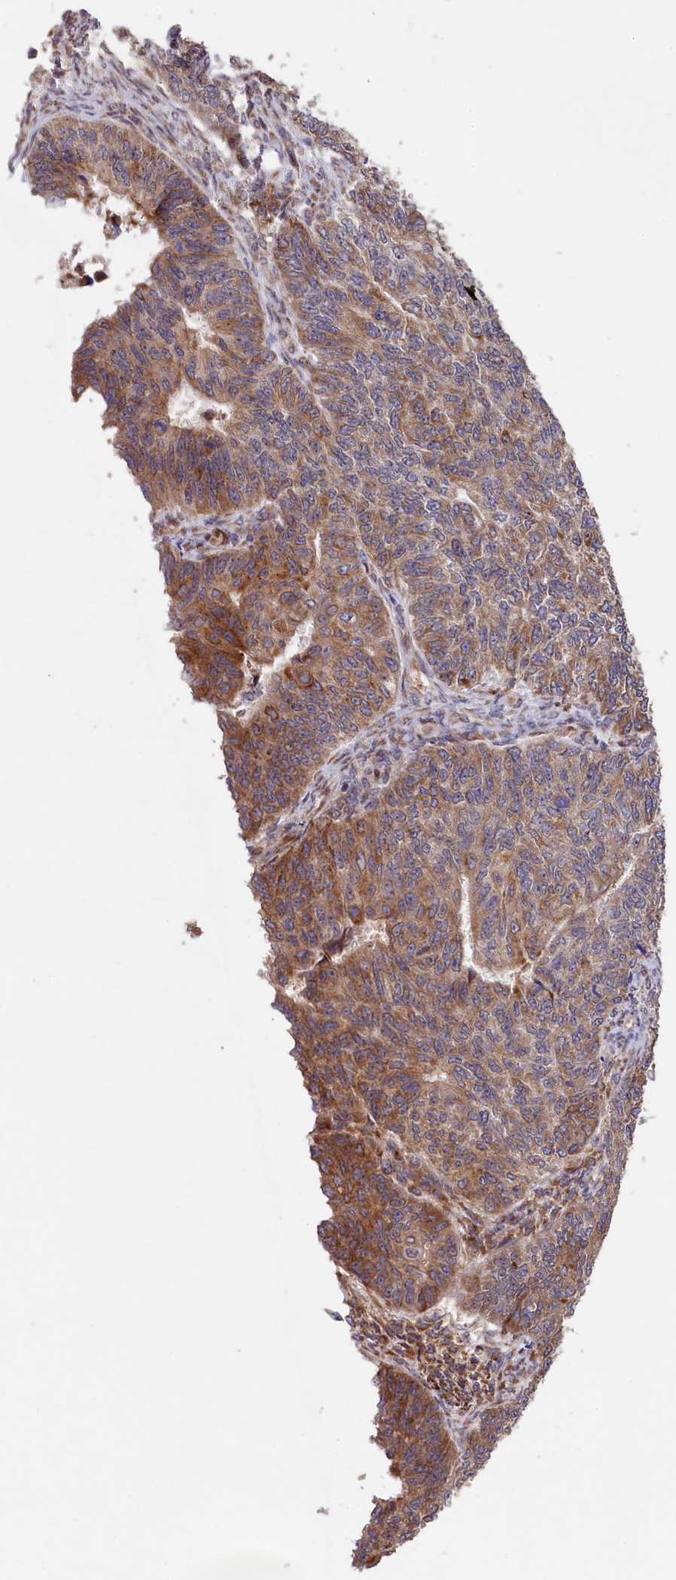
{"staining": {"intensity": "moderate", "quantity": "25%-75%", "location": "cytoplasmic/membranous"}, "tissue": "endometrial cancer", "cell_type": "Tumor cells", "image_type": "cancer", "snomed": [{"axis": "morphology", "description": "Adenocarcinoma, NOS"}, {"axis": "topography", "description": "Endometrium"}], "caption": "Human endometrial cancer stained with a protein marker shows moderate staining in tumor cells.", "gene": "C5orf15", "patient": {"sex": "female", "age": 32}}